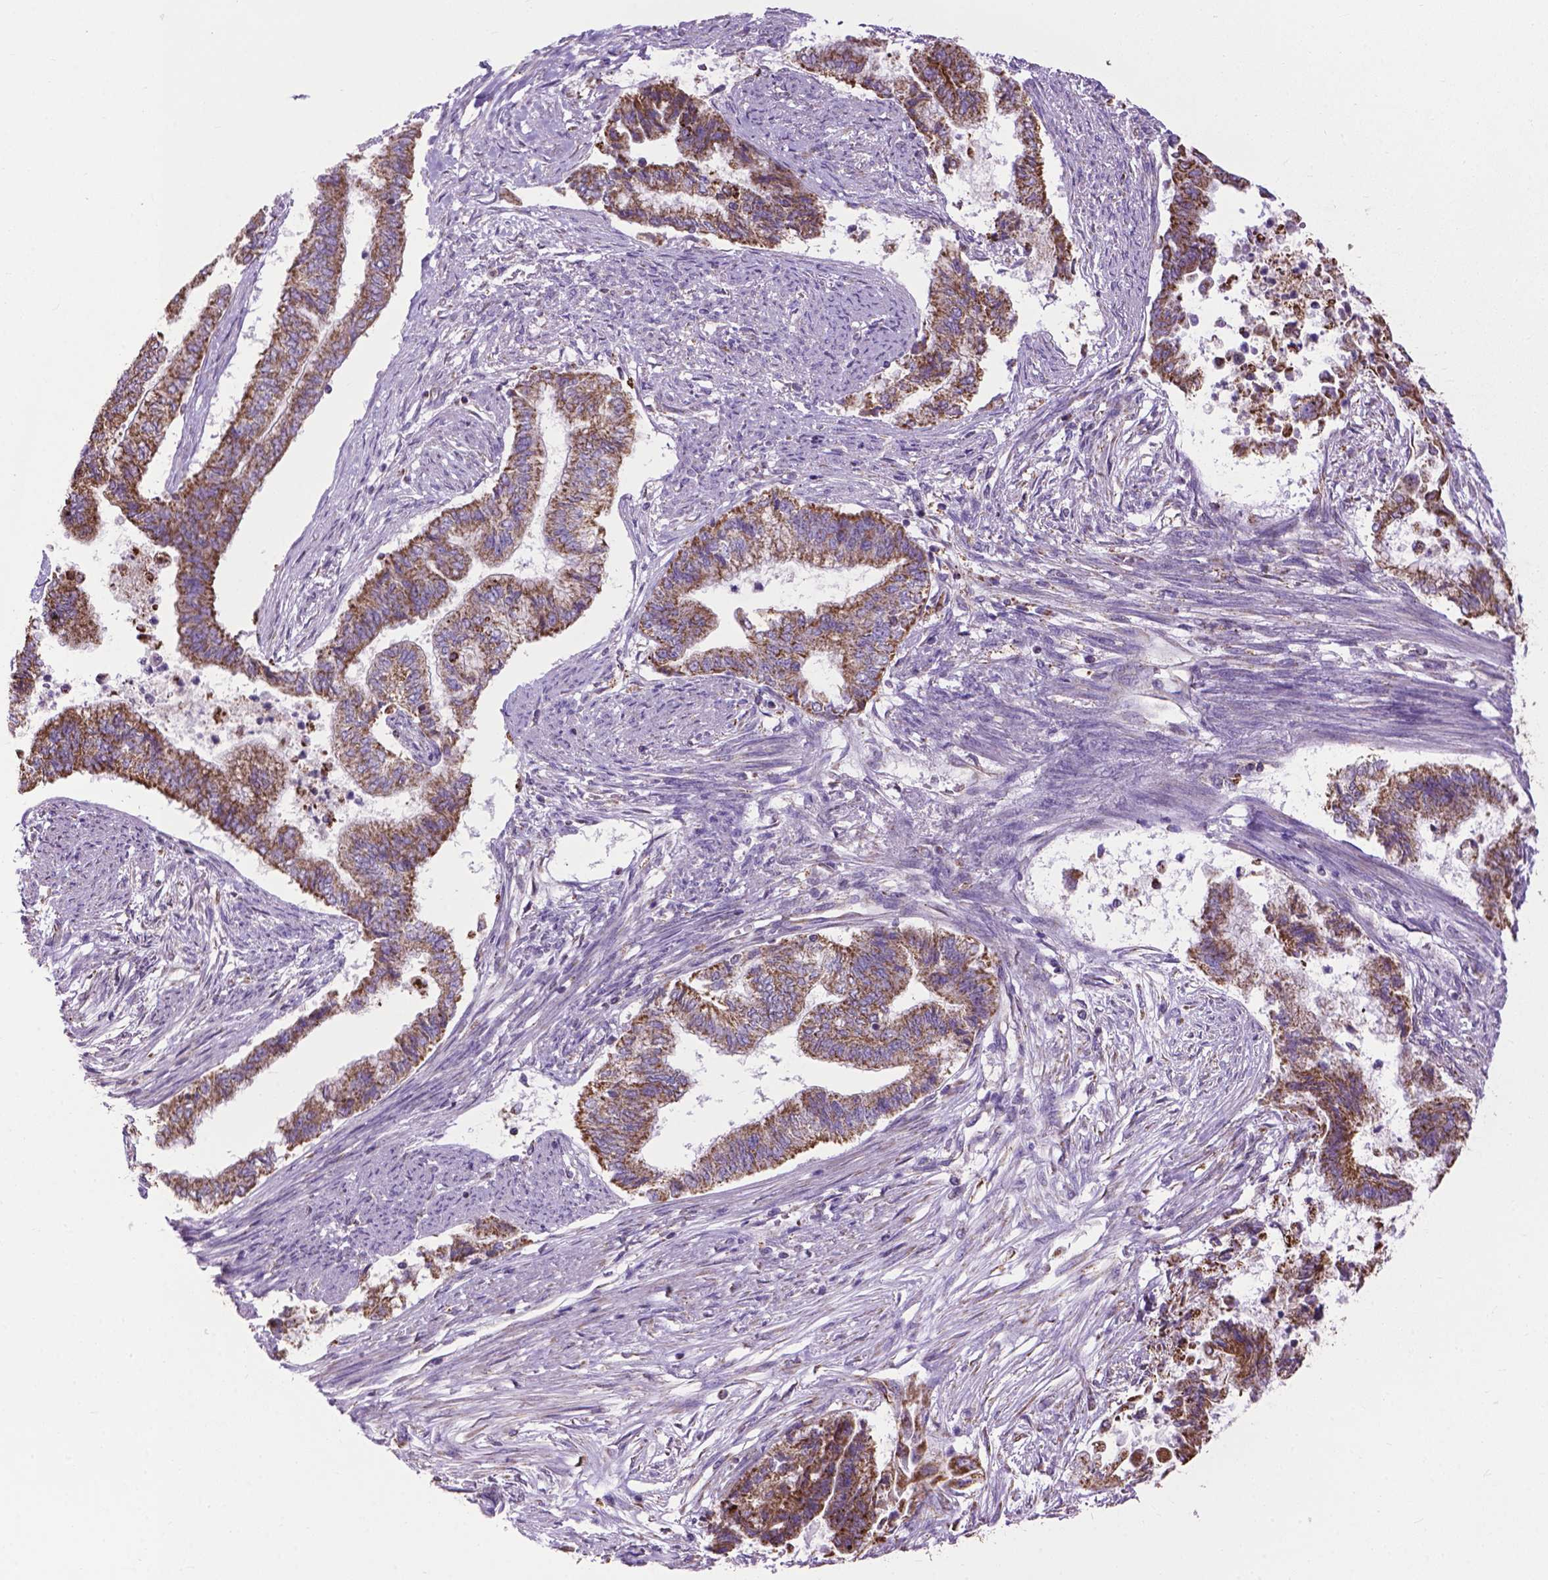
{"staining": {"intensity": "moderate", "quantity": ">75%", "location": "cytoplasmic/membranous"}, "tissue": "endometrial cancer", "cell_type": "Tumor cells", "image_type": "cancer", "snomed": [{"axis": "morphology", "description": "Adenocarcinoma, NOS"}, {"axis": "topography", "description": "Endometrium"}], "caption": "Immunohistochemical staining of human endometrial cancer (adenocarcinoma) reveals medium levels of moderate cytoplasmic/membranous positivity in approximately >75% of tumor cells. (DAB = brown stain, brightfield microscopy at high magnification).", "gene": "VDAC1", "patient": {"sex": "female", "age": 65}}